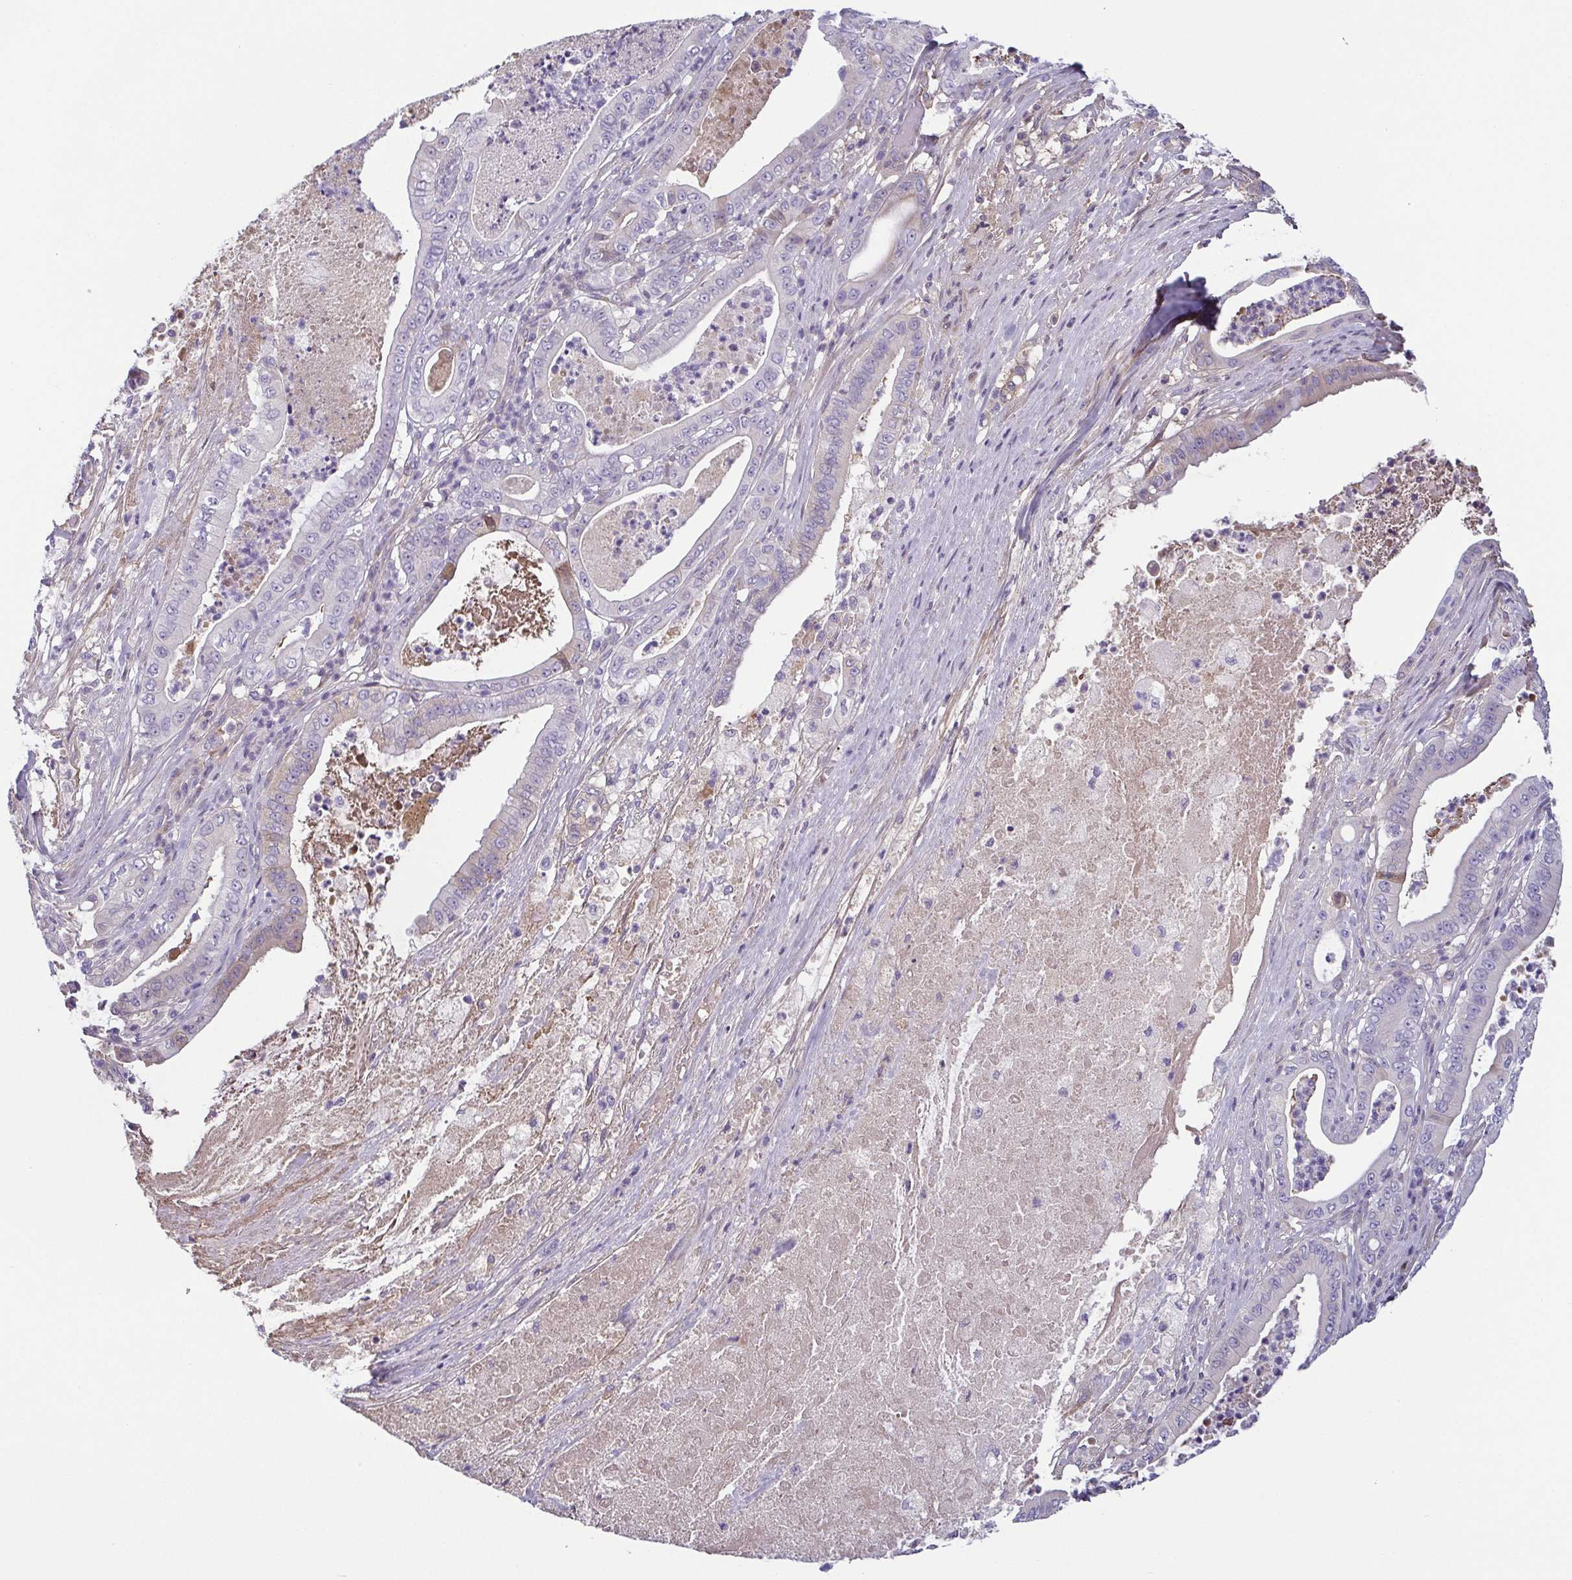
{"staining": {"intensity": "weak", "quantity": "<25%", "location": "cytoplasmic/membranous"}, "tissue": "pancreatic cancer", "cell_type": "Tumor cells", "image_type": "cancer", "snomed": [{"axis": "morphology", "description": "Adenocarcinoma, NOS"}, {"axis": "topography", "description": "Pancreas"}], "caption": "A micrograph of human adenocarcinoma (pancreatic) is negative for staining in tumor cells.", "gene": "ECM1", "patient": {"sex": "male", "age": 71}}